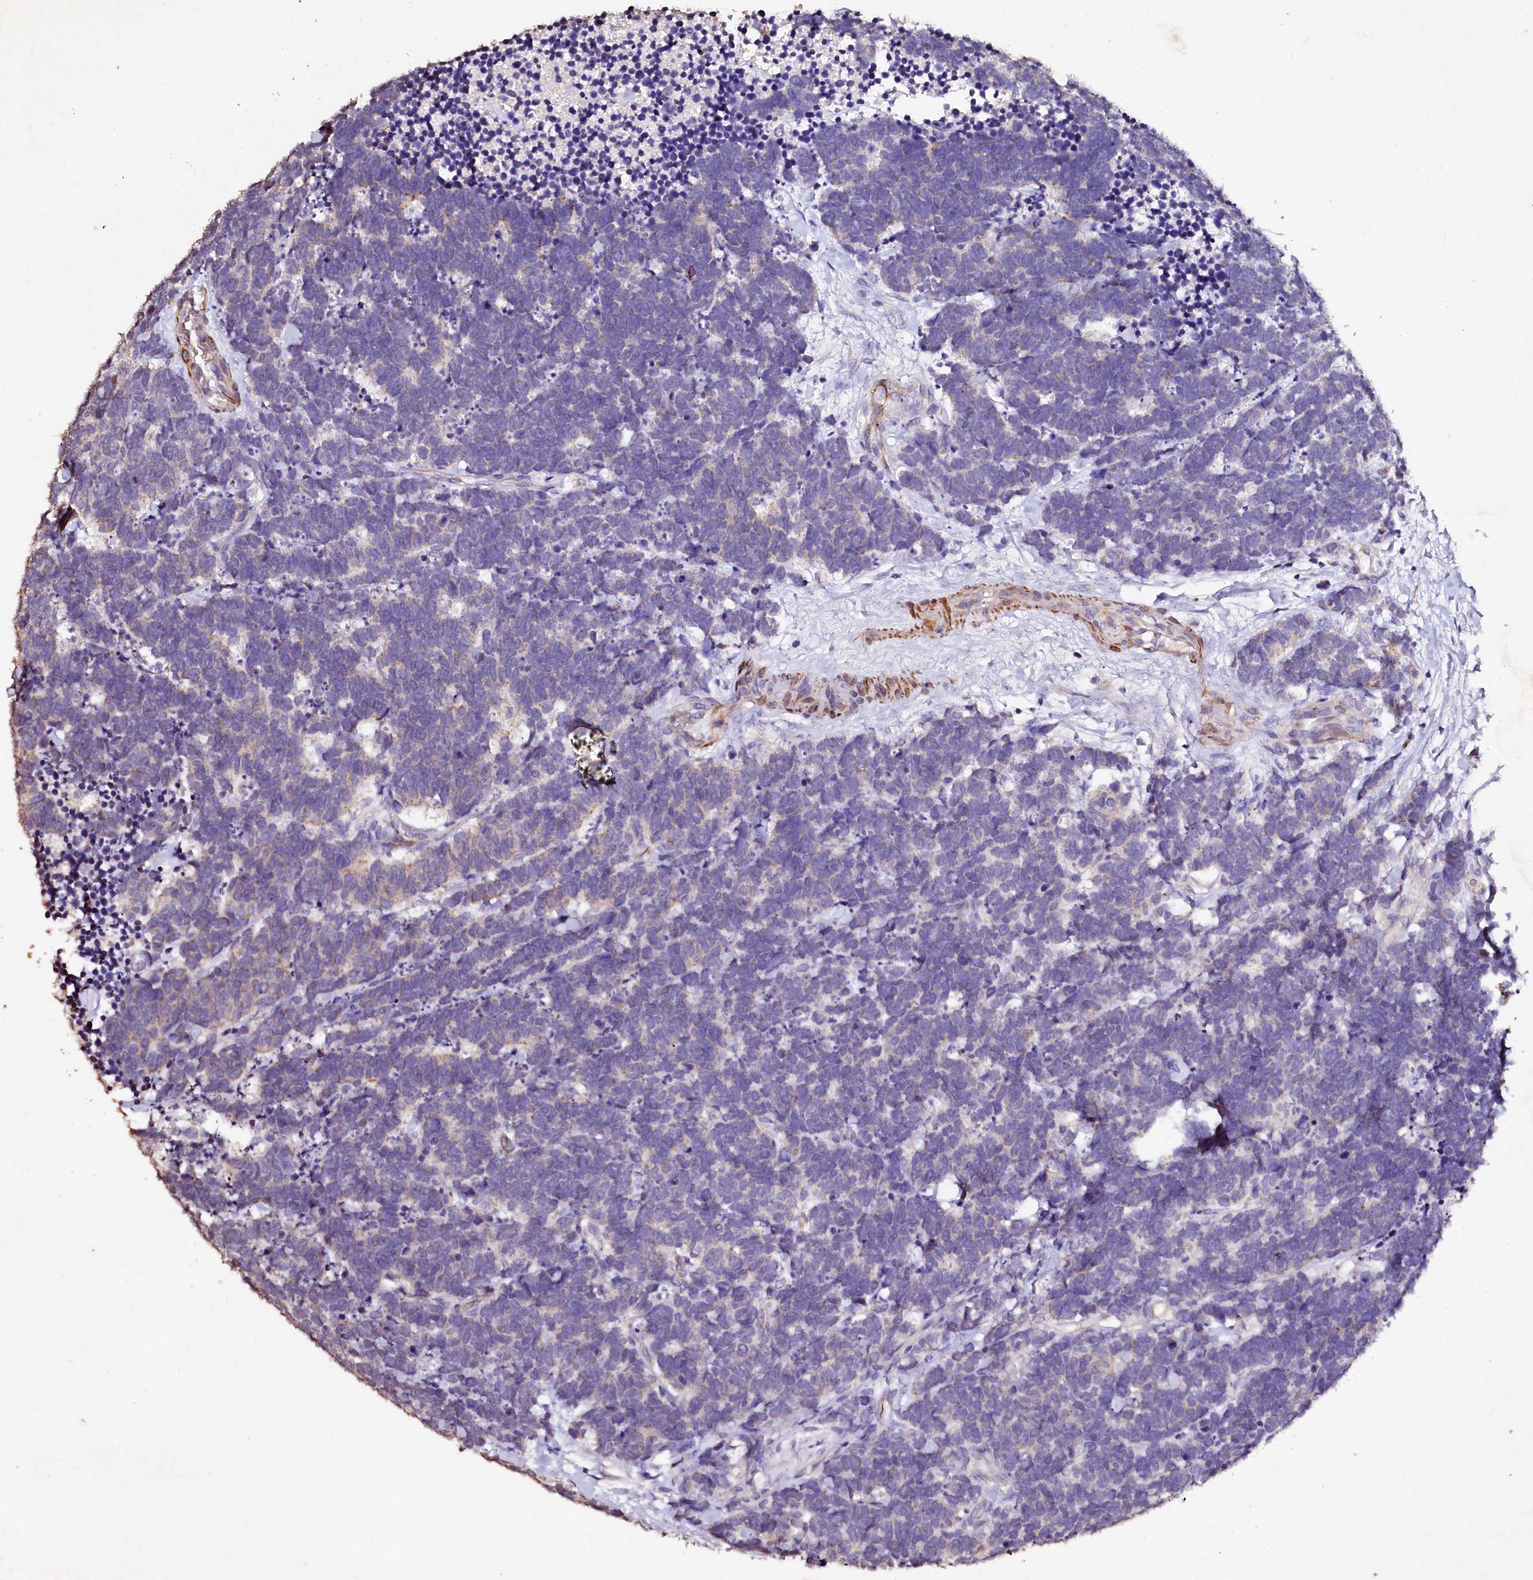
{"staining": {"intensity": "negative", "quantity": "none", "location": "none"}, "tissue": "carcinoid", "cell_type": "Tumor cells", "image_type": "cancer", "snomed": [{"axis": "morphology", "description": "Carcinoma, NOS"}, {"axis": "morphology", "description": "Carcinoid, malignant, NOS"}, {"axis": "topography", "description": "Urinary bladder"}], "caption": "An immunohistochemistry photomicrograph of carcinoid (malignant) is shown. There is no staining in tumor cells of carcinoid (malignant).", "gene": "VPS36", "patient": {"sex": "male", "age": 57}}